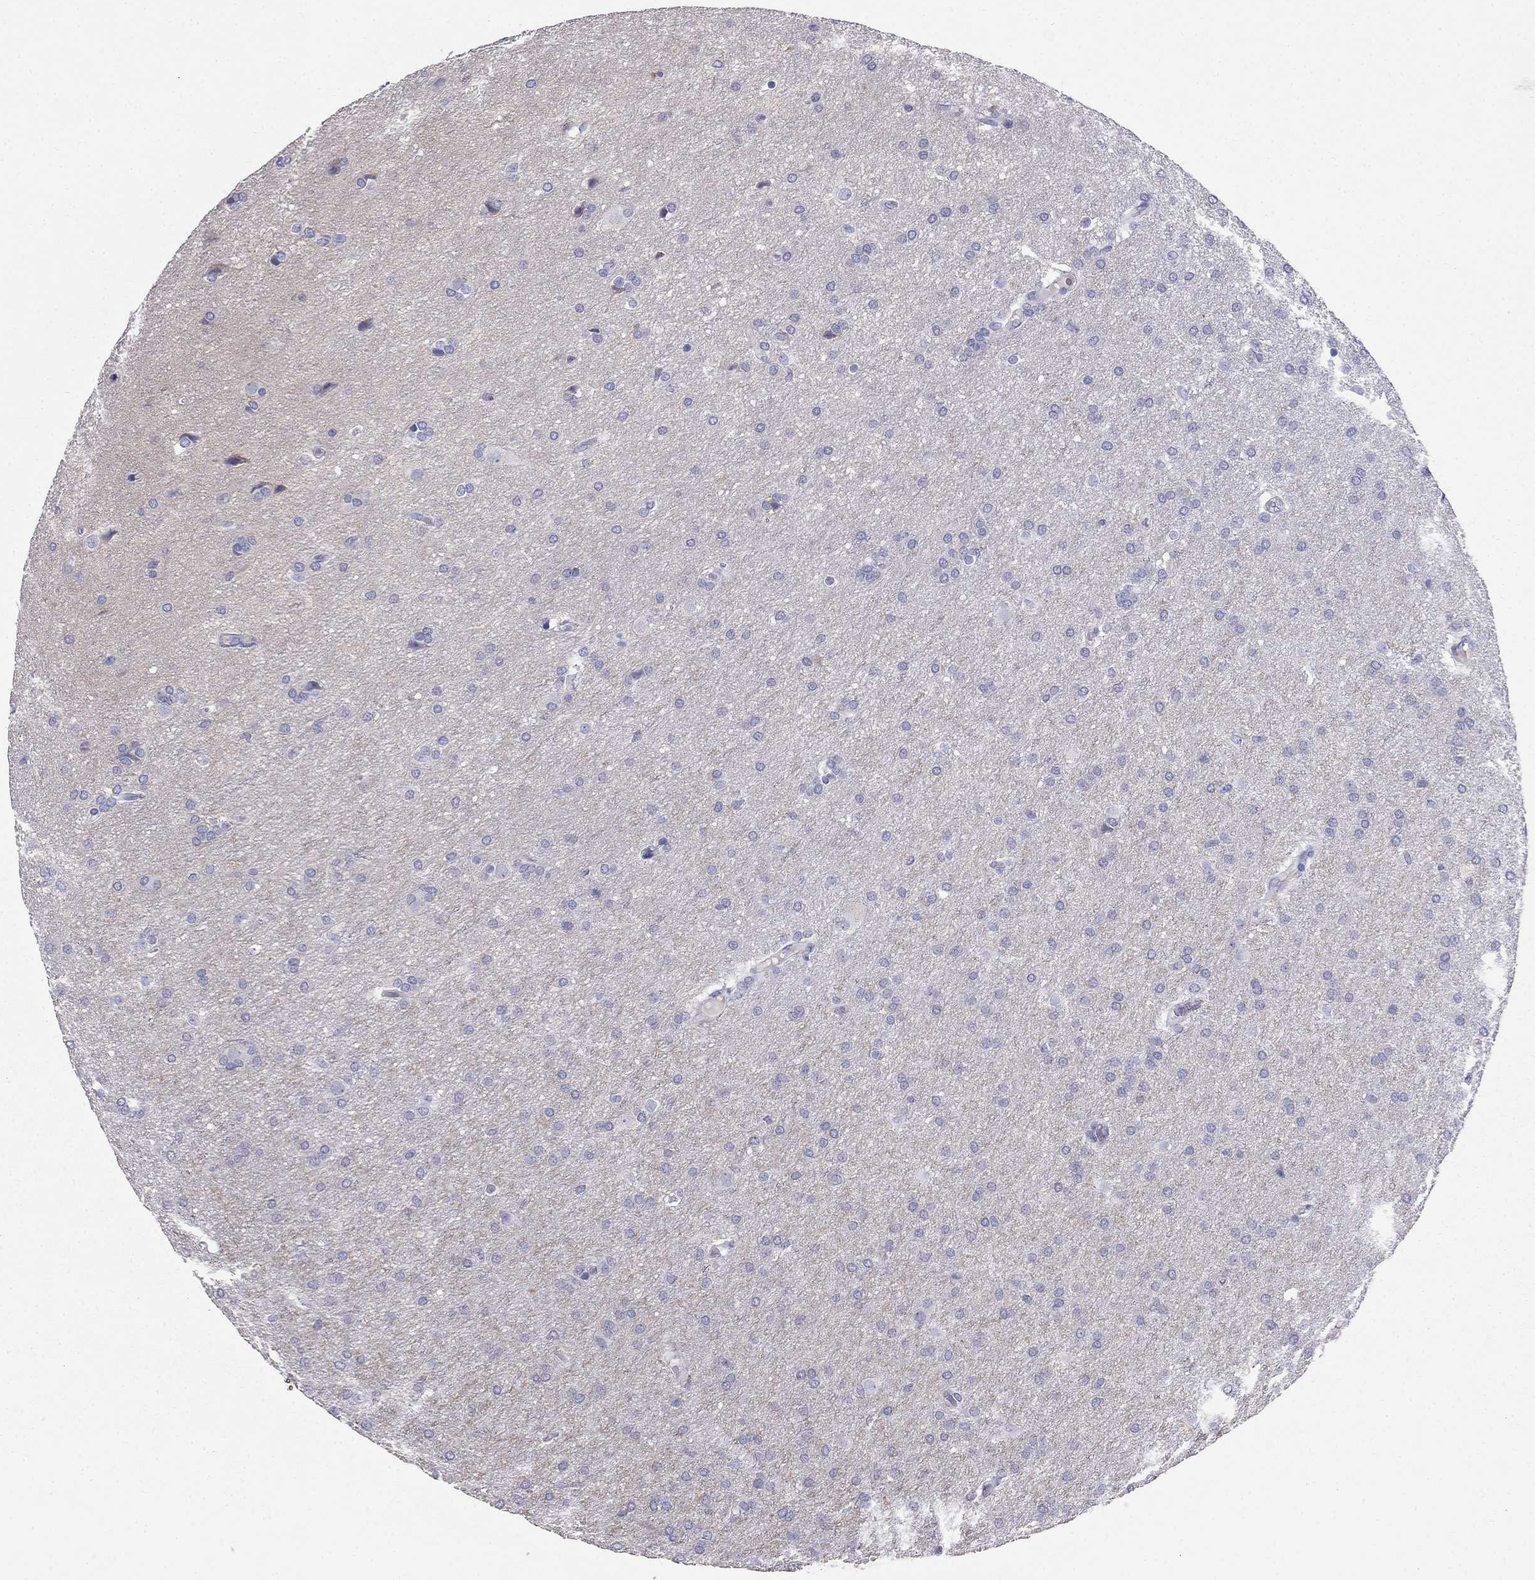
{"staining": {"intensity": "negative", "quantity": "none", "location": "none"}, "tissue": "glioma", "cell_type": "Tumor cells", "image_type": "cancer", "snomed": [{"axis": "morphology", "description": "Glioma, malignant, Low grade"}, {"axis": "topography", "description": "Brain"}], "caption": "A micrograph of human malignant glioma (low-grade) is negative for staining in tumor cells.", "gene": "LY6H", "patient": {"sex": "female", "age": 32}}